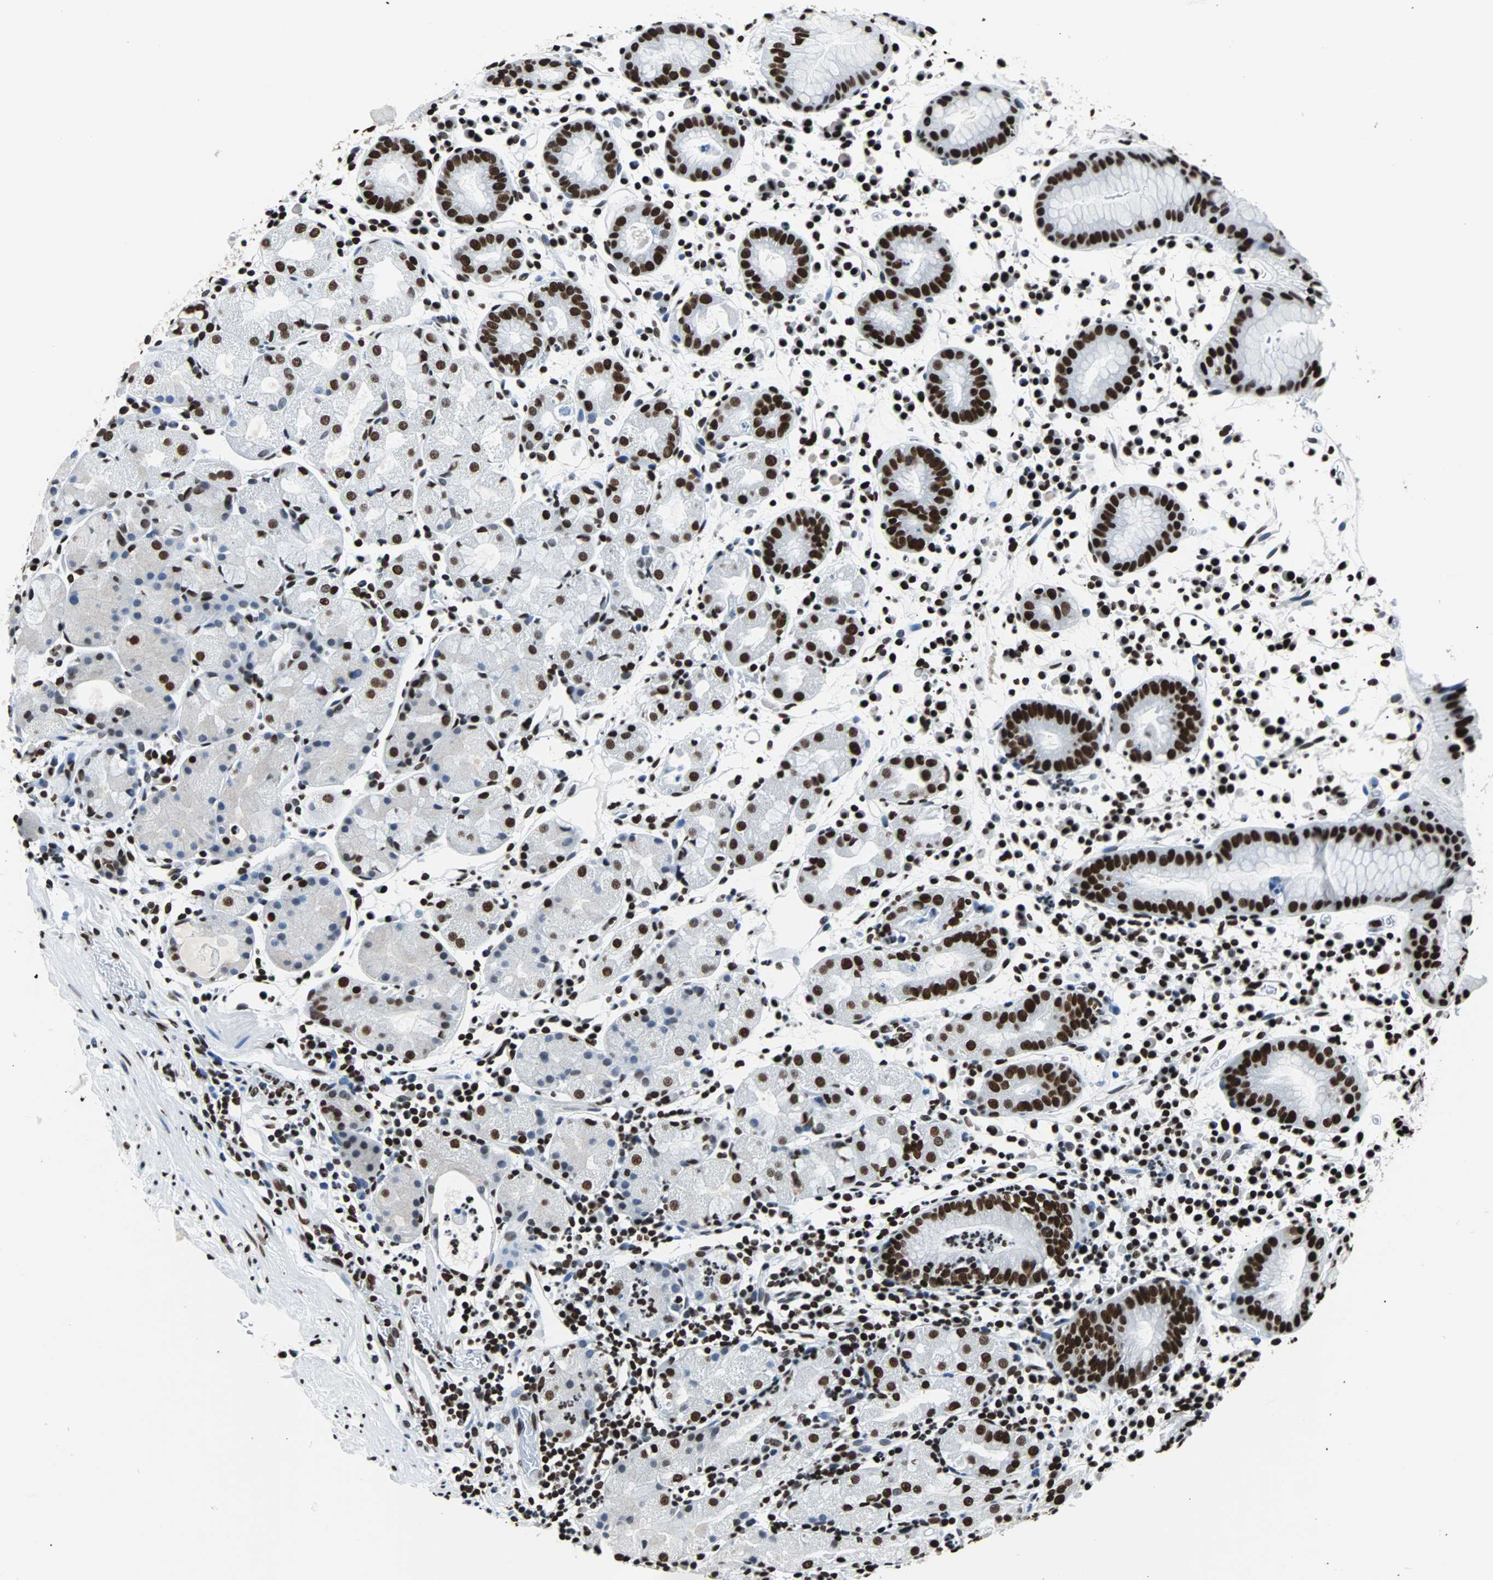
{"staining": {"intensity": "strong", "quantity": "25%-75%", "location": "nuclear"}, "tissue": "stomach", "cell_type": "Glandular cells", "image_type": "normal", "snomed": [{"axis": "morphology", "description": "Normal tissue, NOS"}, {"axis": "topography", "description": "Stomach"}, {"axis": "topography", "description": "Stomach, lower"}], "caption": "Glandular cells show strong nuclear expression in approximately 25%-75% of cells in normal stomach.", "gene": "FUBP1", "patient": {"sex": "female", "age": 75}}